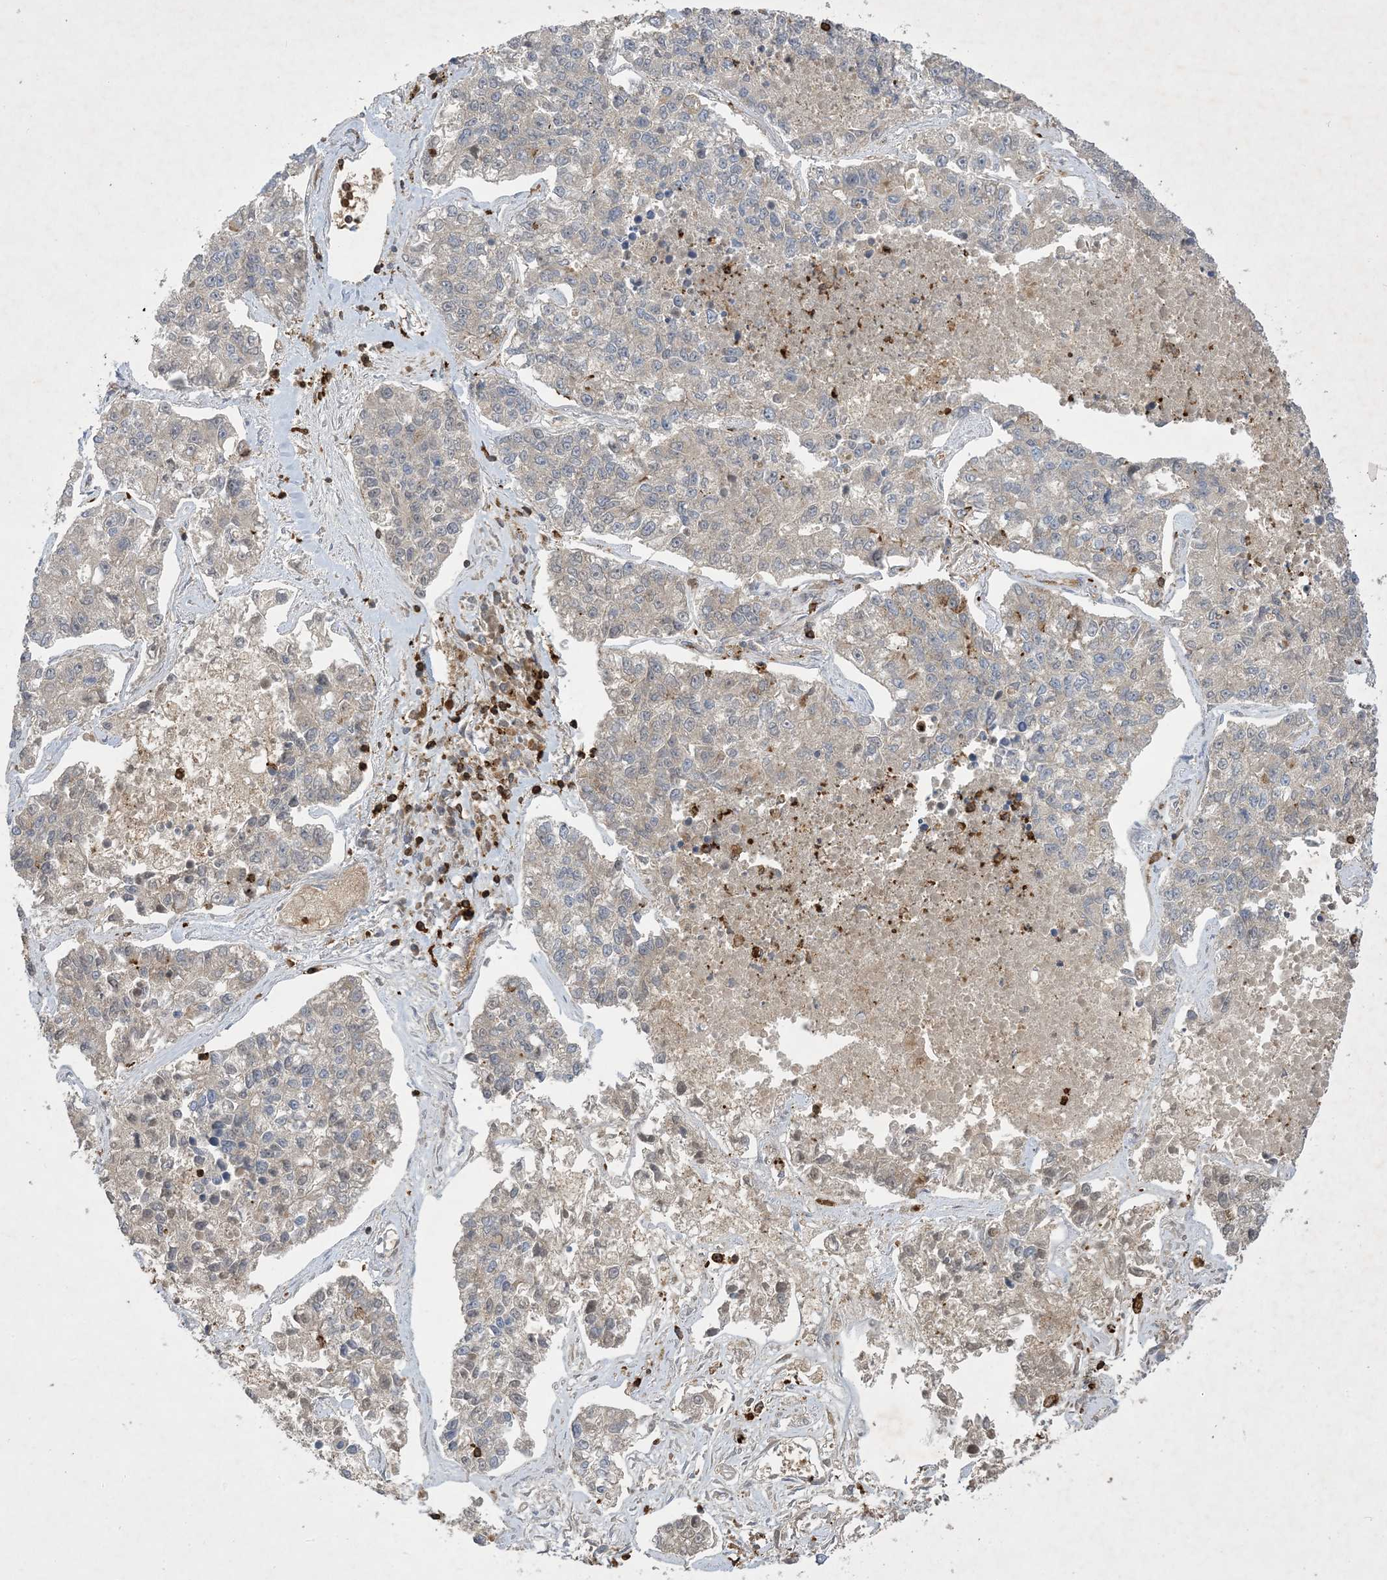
{"staining": {"intensity": "weak", "quantity": "<25%", "location": "cytoplasmic/membranous"}, "tissue": "lung cancer", "cell_type": "Tumor cells", "image_type": "cancer", "snomed": [{"axis": "morphology", "description": "Adenocarcinoma, NOS"}, {"axis": "topography", "description": "Lung"}], "caption": "Histopathology image shows no significant protein expression in tumor cells of adenocarcinoma (lung). (Brightfield microscopy of DAB (3,3'-diaminobenzidine) immunohistochemistry at high magnification).", "gene": "AK9", "patient": {"sex": "male", "age": 49}}